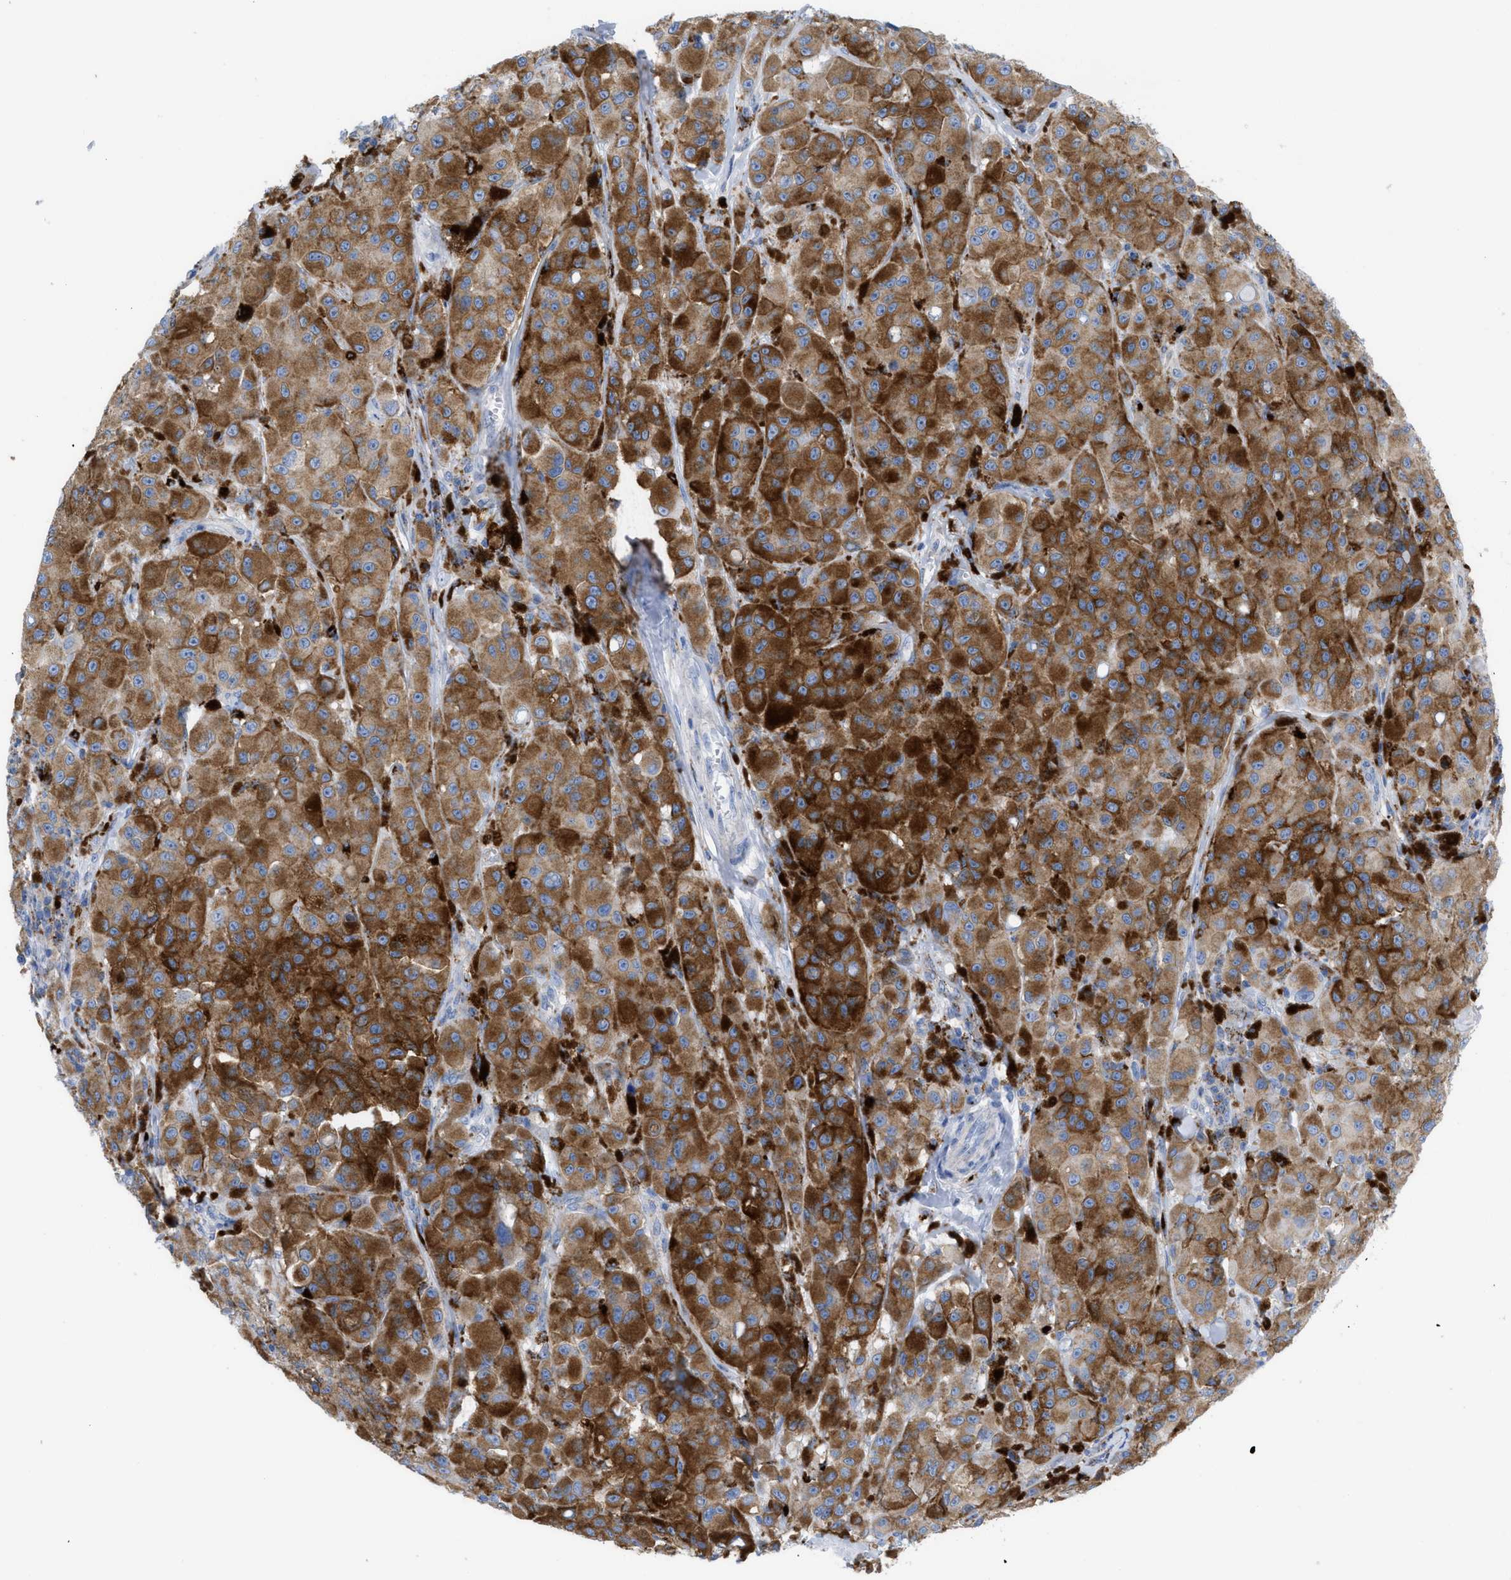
{"staining": {"intensity": "strong", "quantity": ">75%", "location": "cytoplasmic/membranous"}, "tissue": "melanoma", "cell_type": "Tumor cells", "image_type": "cancer", "snomed": [{"axis": "morphology", "description": "Malignant melanoma, NOS"}, {"axis": "topography", "description": "Skin"}], "caption": "A brown stain labels strong cytoplasmic/membranous staining of a protein in human malignant melanoma tumor cells. The protein is stained brown, and the nuclei are stained in blue (DAB (3,3'-diaminobenzidine) IHC with brightfield microscopy, high magnification).", "gene": "DRAM2", "patient": {"sex": "male", "age": 84}}